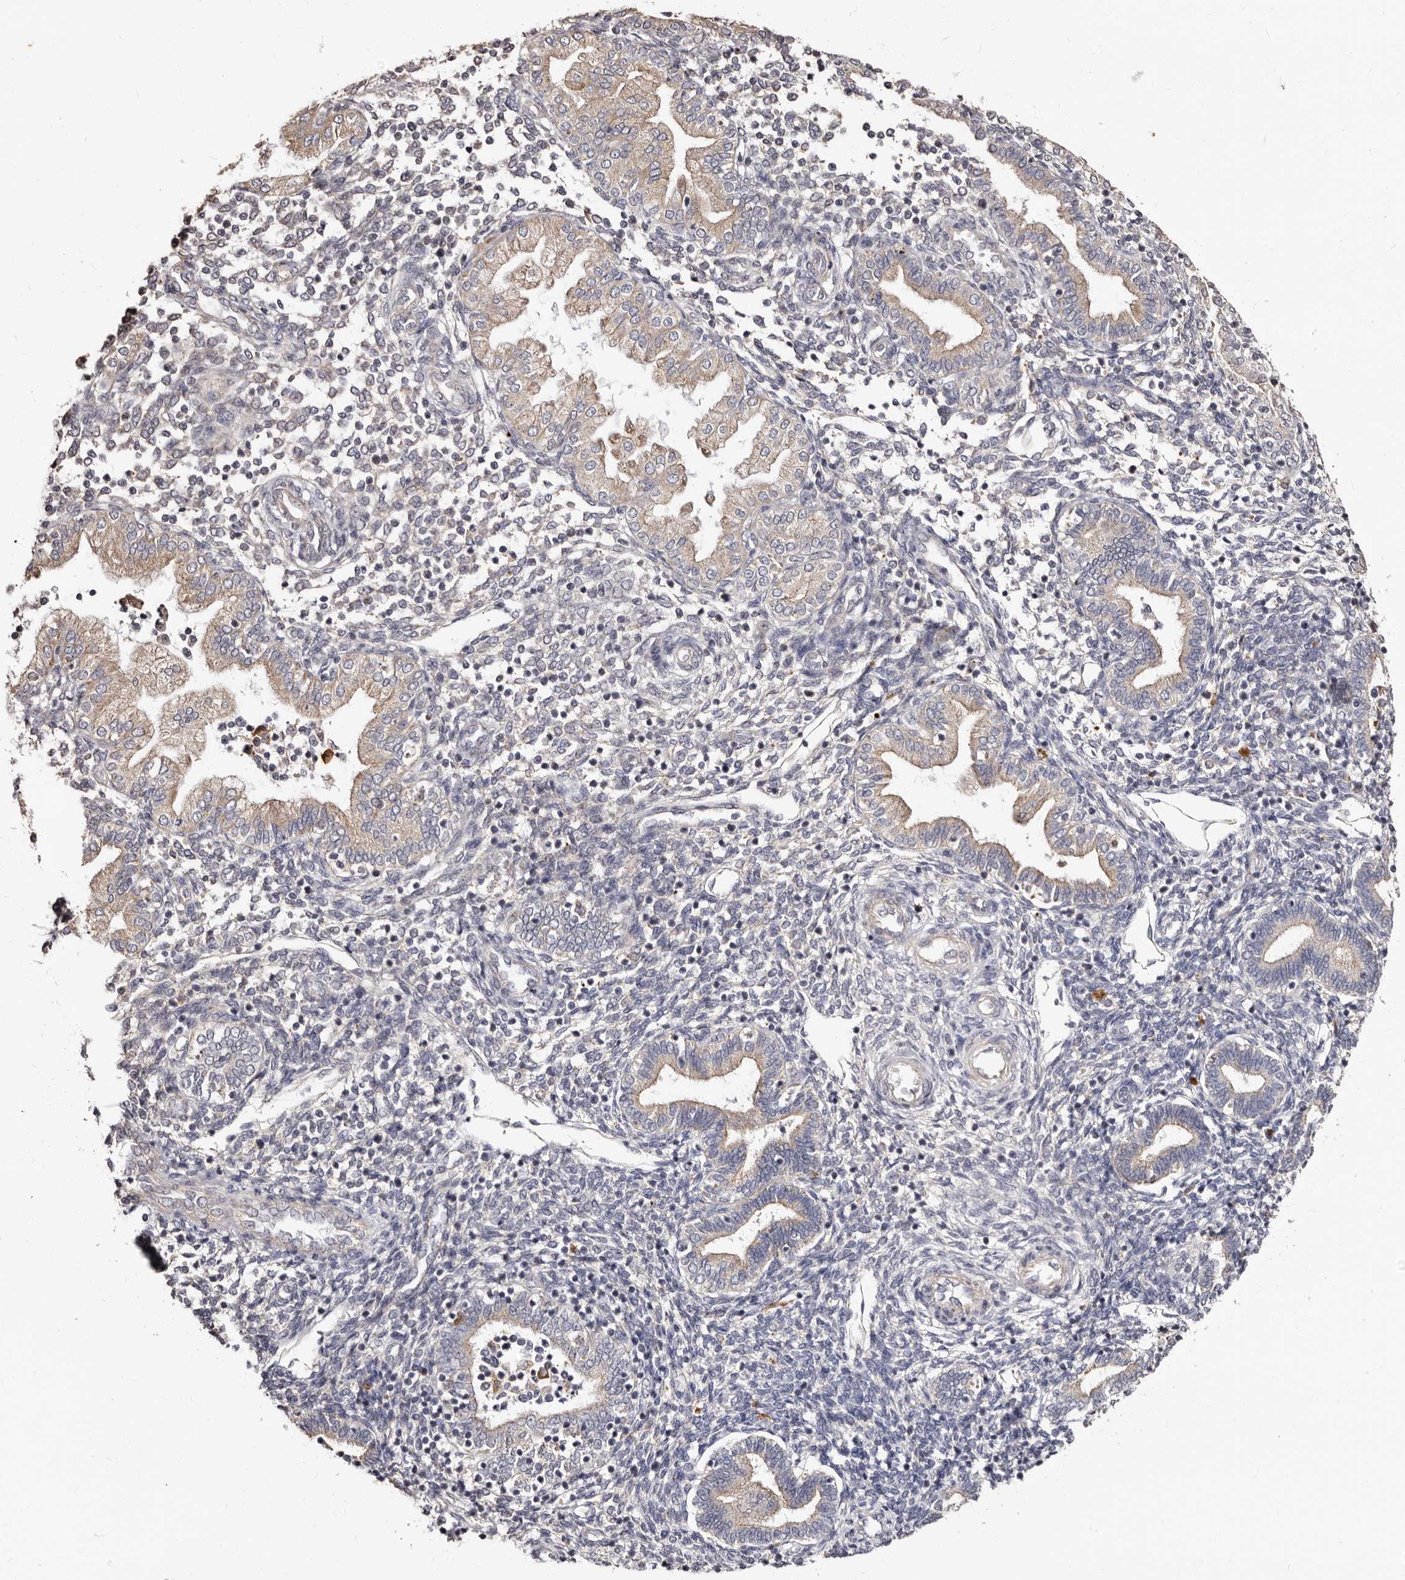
{"staining": {"intensity": "negative", "quantity": "none", "location": "none"}, "tissue": "endometrium", "cell_type": "Cells in endometrial stroma", "image_type": "normal", "snomed": [{"axis": "morphology", "description": "Normal tissue, NOS"}, {"axis": "topography", "description": "Endometrium"}], "caption": "This image is of normal endometrium stained with immunohistochemistry (IHC) to label a protein in brown with the nuclei are counter-stained blue. There is no staining in cells in endometrial stroma.", "gene": "PTAFR", "patient": {"sex": "female", "age": 53}}